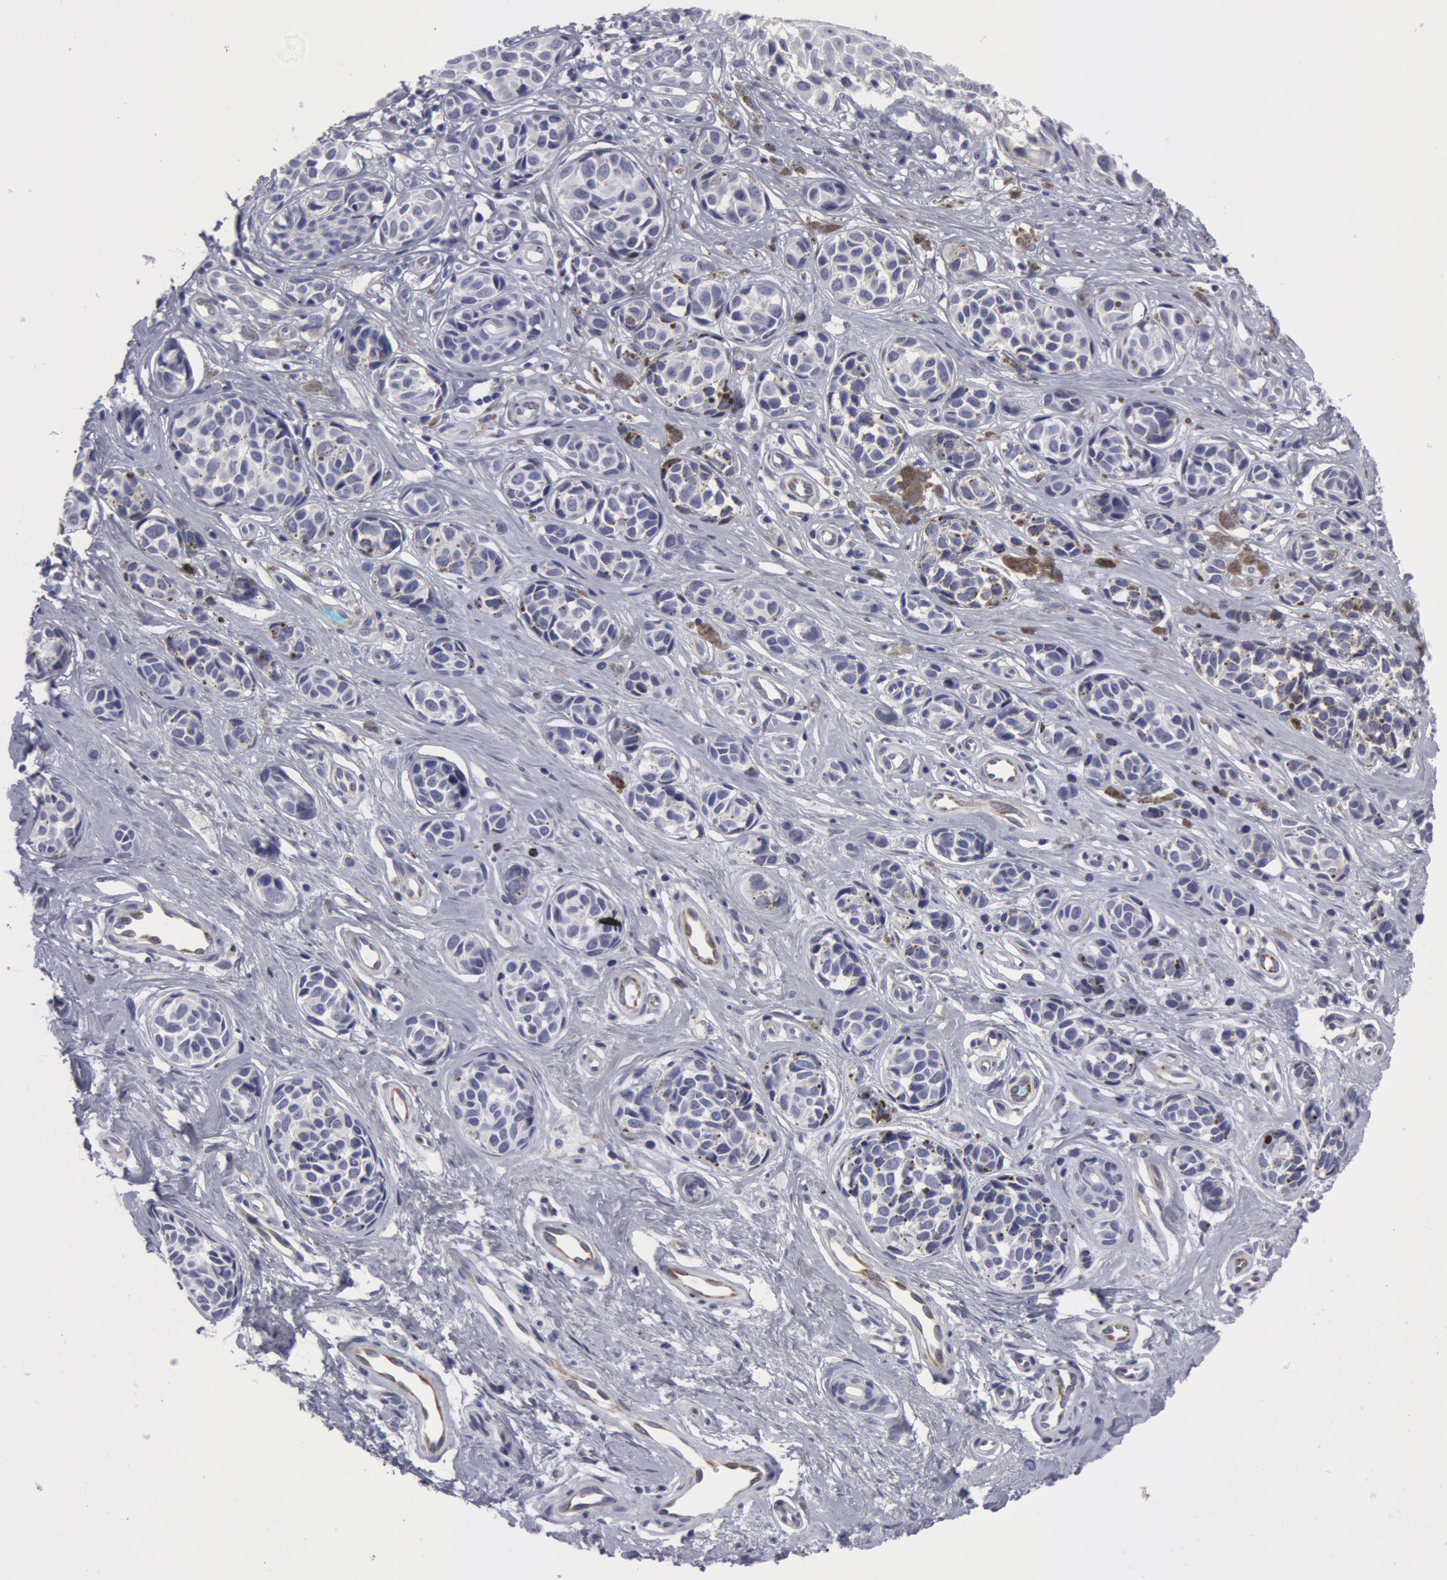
{"staining": {"intensity": "negative", "quantity": "none", "location": "none"}, "tissue": "melanoma", "cell_type": "Tumor cells", "image_type": "cancer", "snomed": [{"axis": "morphology", "description": "Malignant melanoma, NOS"}, {"axis": "topography", "description": "Skin"}], "caption": "IHC of melanoma displays no positivity in tumor cells. (DAB (3,3'-diaminobenzidine) IHC with hematoxylin counter stain).", "gene": "SMC1B", "patient": {"sex": "male", "age": 79}}